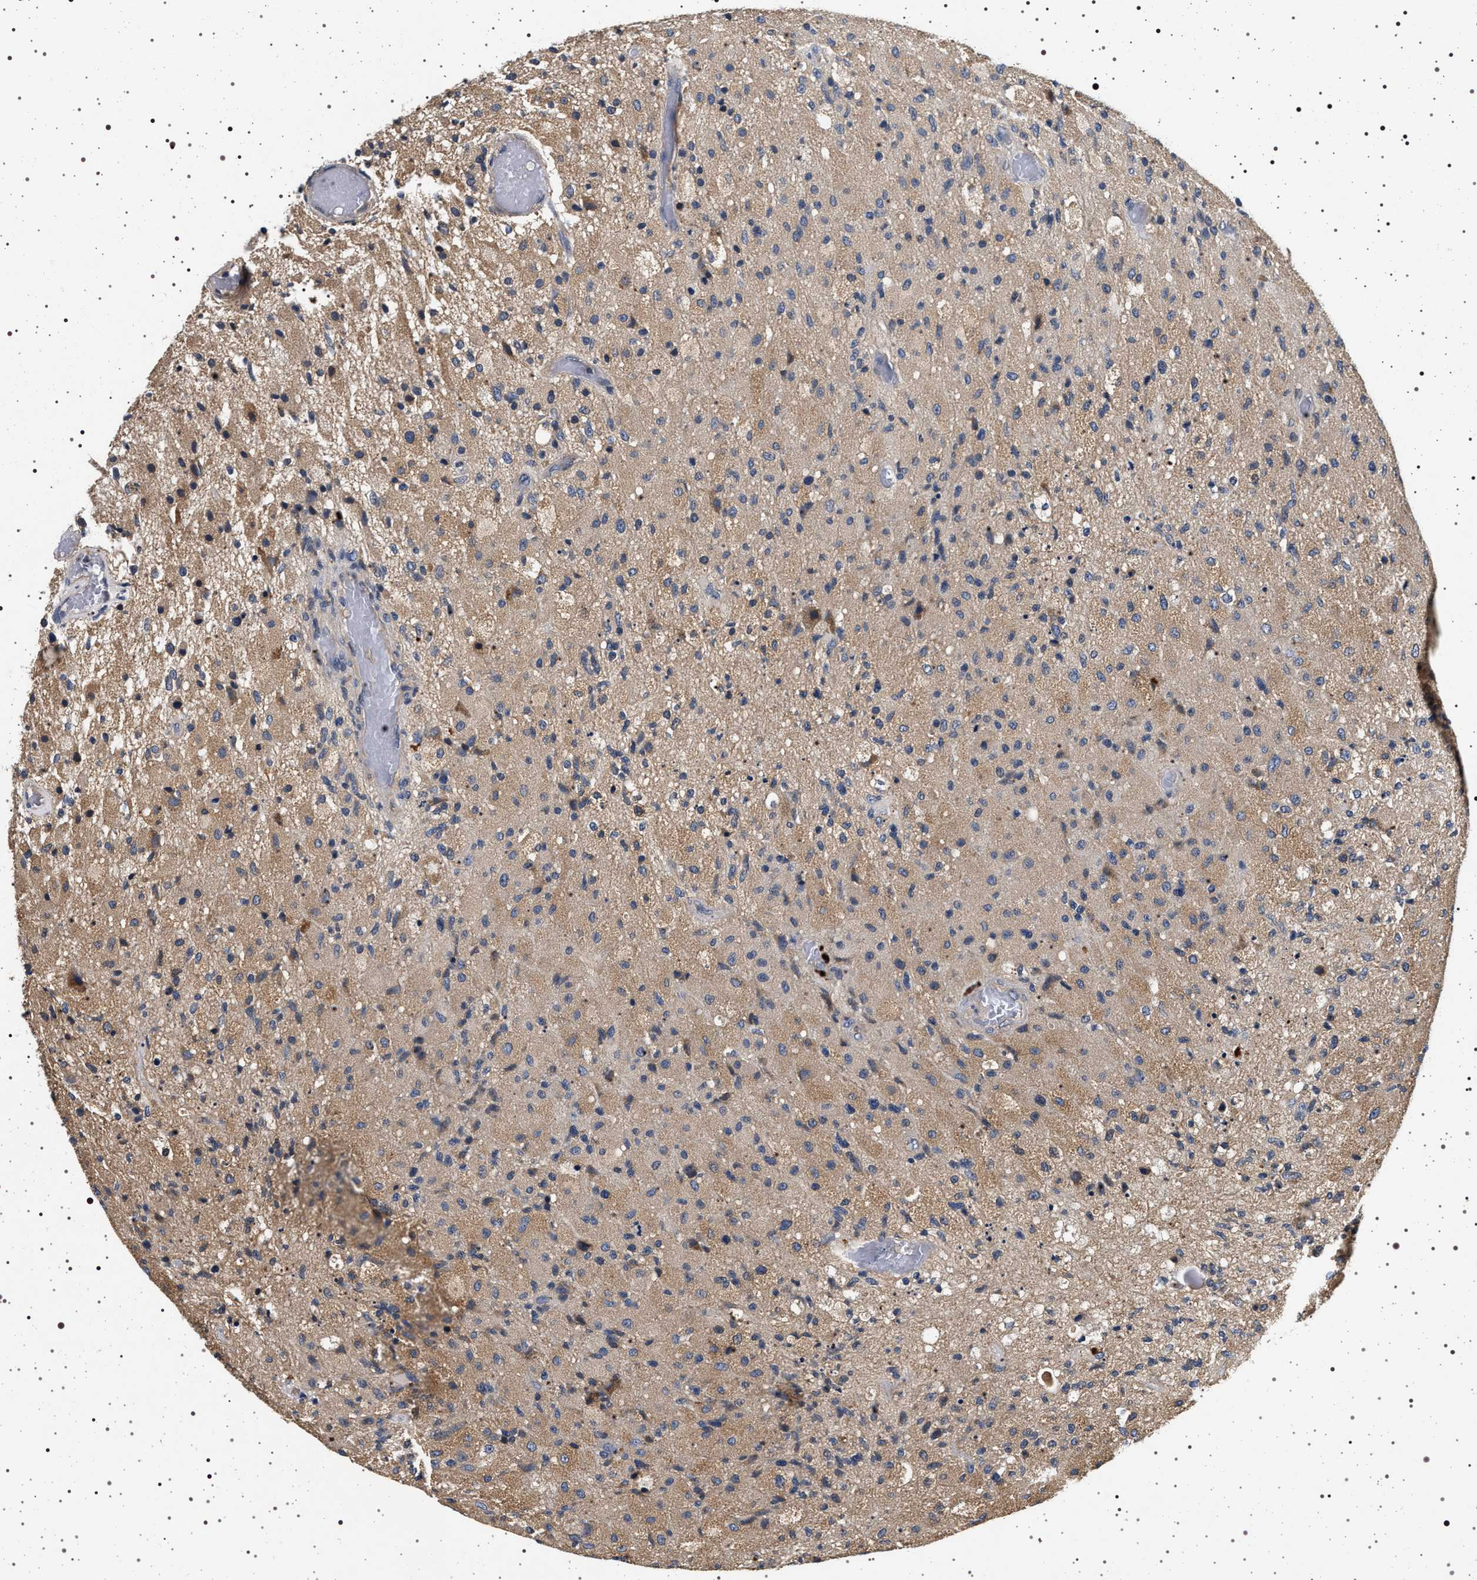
{"staining": {"intensity": "weak", "quantity": ">75%", "location": "cytoplasmic/membranous"}, "tissue": "glioma", "cell_type": "Tumor cells", "image_type": "cancer", "snomed": [{"axis": "morphology", "description": "Normal tissue, NOS"}, {"axis": "morphology", "description": "Glioma, malignant, High grade"}, {"axis": "topography", "description": "Cerebral cortex"}], "caption": "Human glioma stained with a protein marker shows weak staining in tumor cells.", "gene": "DCBLD2", "patient": {"sex": "male", "age": 77}}